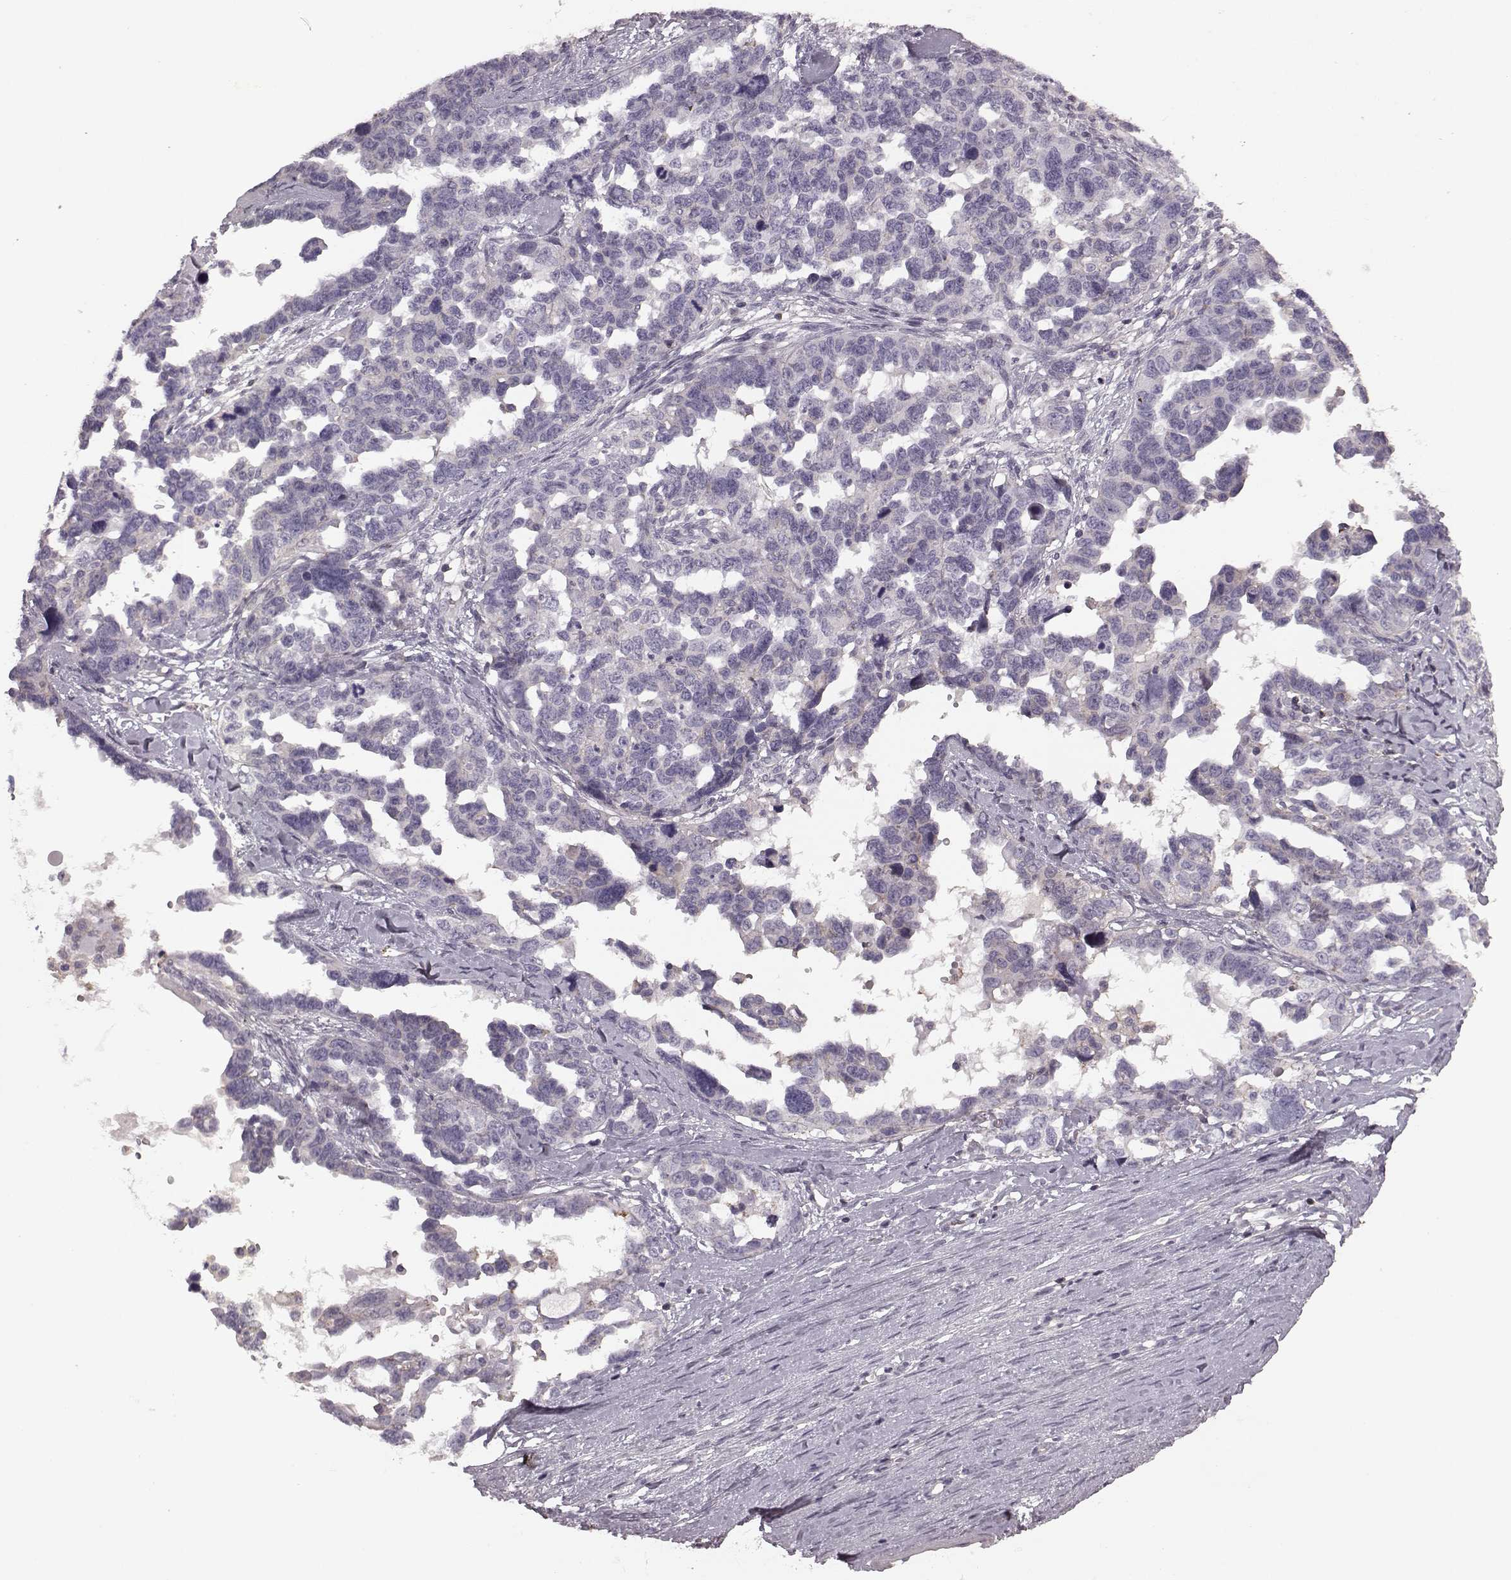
{"staining": {"intensity": "negative", "quantity": "none", "location": "none"}, "tissue": "ovarian cancer", "cell_type": "Tumor cells", "image_type": "cancer", "snomed": [{"axis": "morphology", "description": "Cystadenocarcinoma, serous, NOS"}, {"axis": "topography", "description": "Ovary"}], "caption": "This histopathology image is of serous cystadenocarcinoma (ovarian) stained with immunohistochemistry to label a protein in brown with the nuclei are counter-stained blue. There is no staining in tumor cells.", "gene": "PDCD1", "patient": {"sex": "female", "age": 69}}